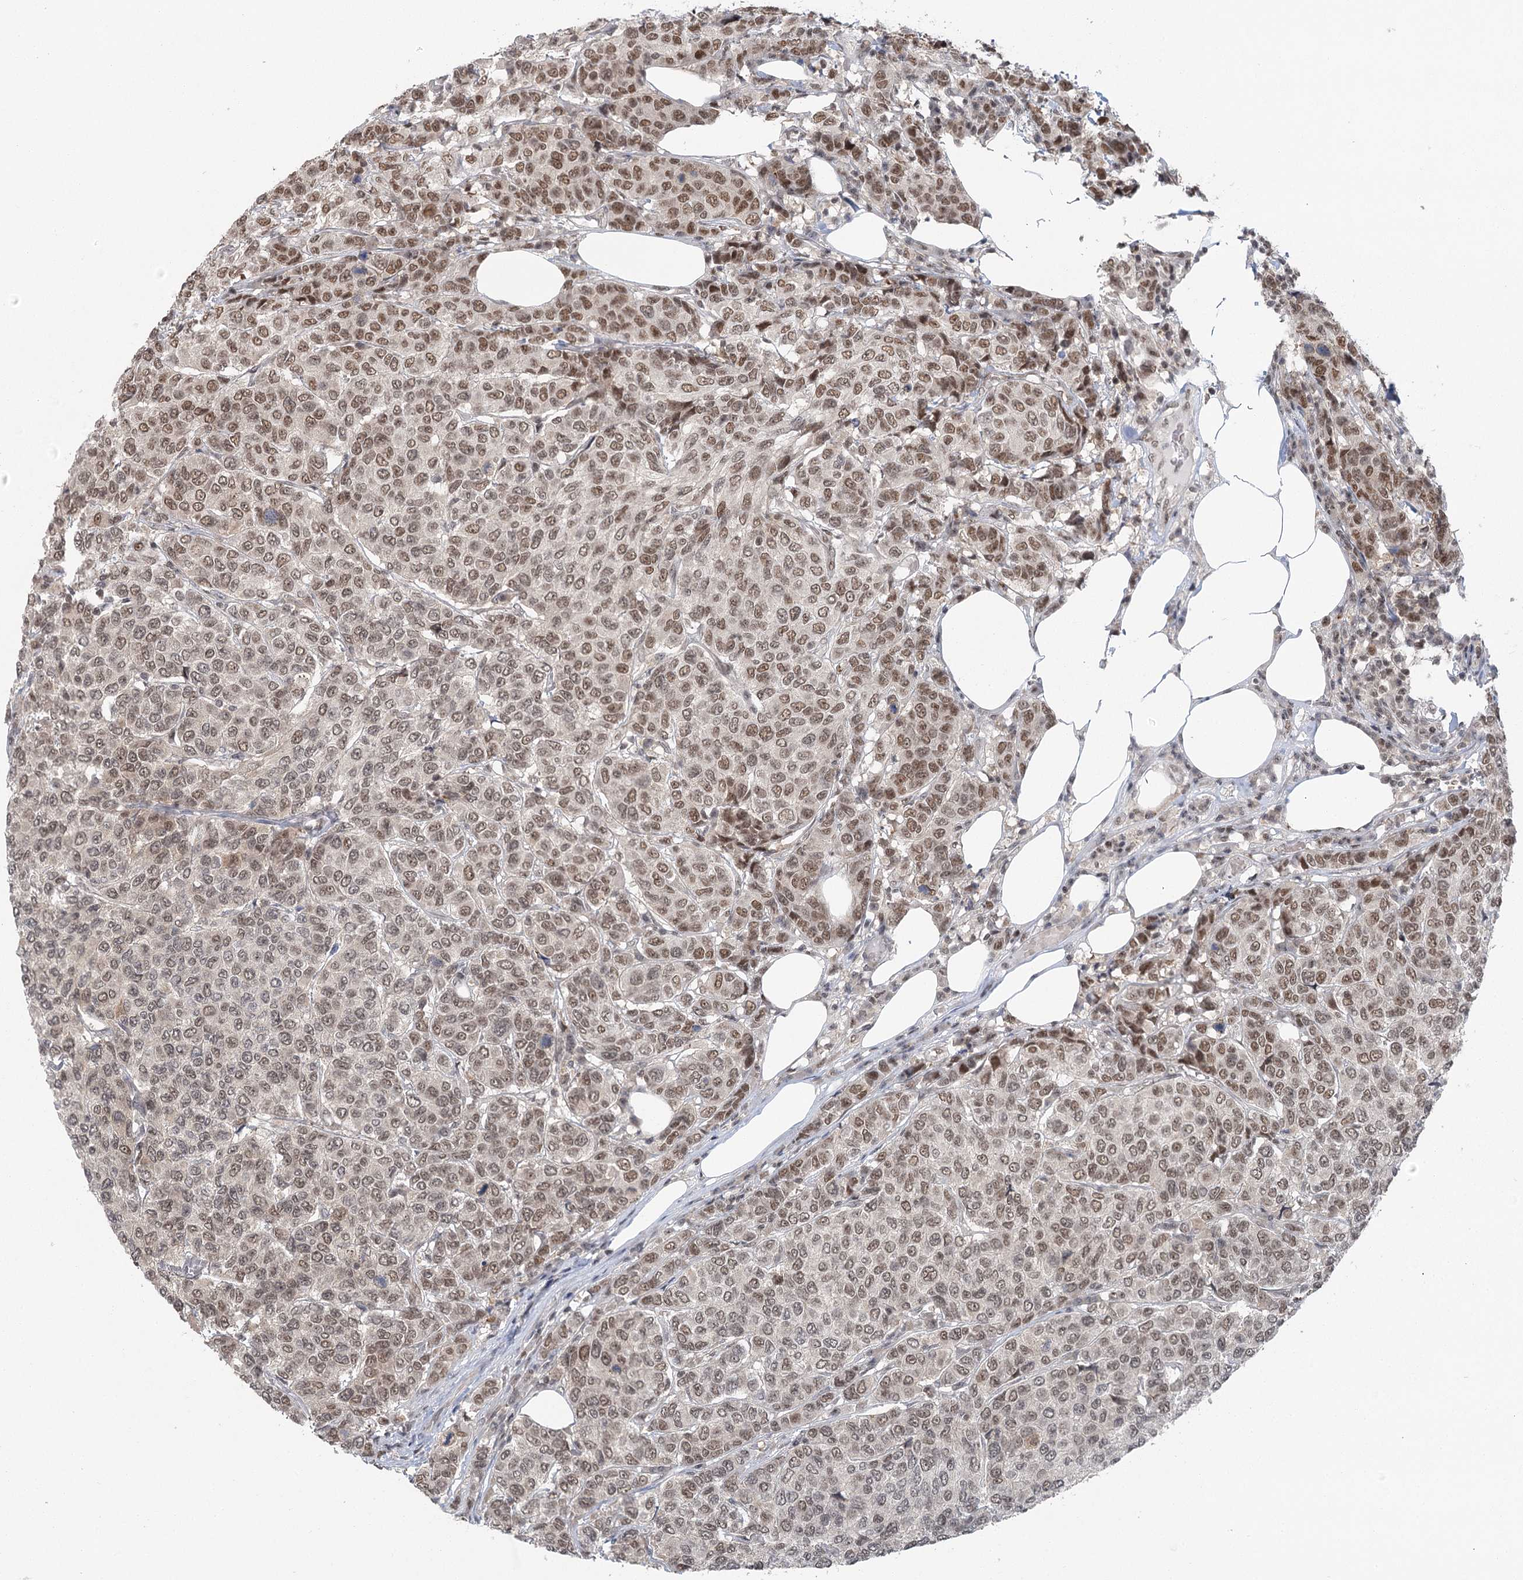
{"staining": {"intensity": "moderate", "quantity": ">75%", "location": "nuclear"}, "tissue": "breast cancer", "cell_type": "Tumor cells", "image_type": "cancer", "snomed": [{"axis": "morphology", "description": "Duct carcinoma"}, {"axis": "topography", "description": "Breast"}], "caption": "Protein expression analysis of human breast cancer (infiltrating ductal carcinoma) reveals moderate nuclear staining in about >75% of tumor cells.", "gene": "PDS5A", "patient": {"sex": "female", "age": 55}}